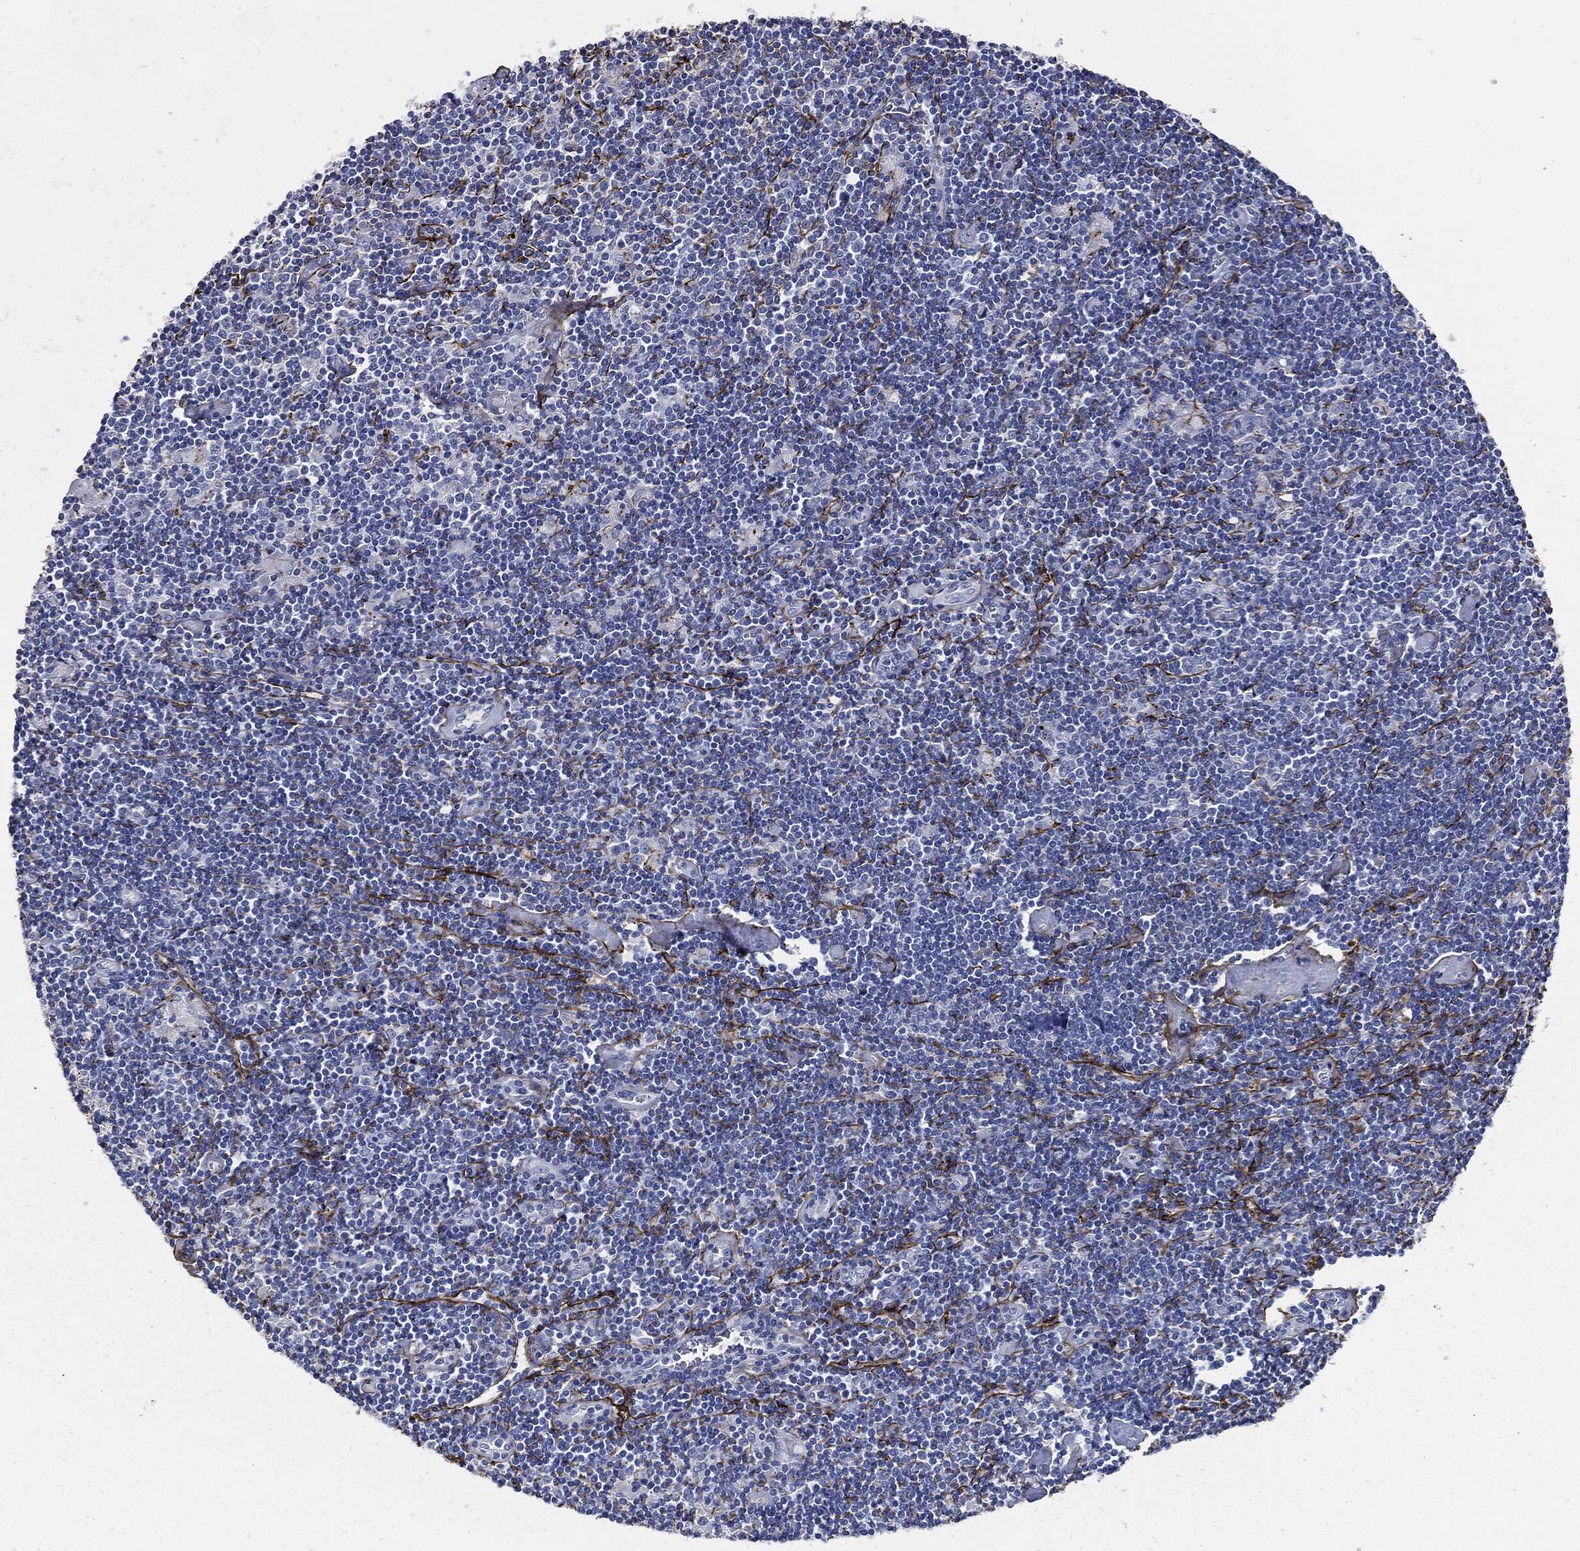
{"staining": {"intensity": "negative", "quantity": "none", "location": "none"}, "tissue": "lymphoma", "cell_type": "Tumor cells", "image_type": "cancer", "snomed": [{"axis": "morphology", "description": "Hodgkin's disease, NOS"}, {"axis": "topography", "description": "Lymph node"}], "caption": "High magnification brightfield microscopy of lymphoma stained with DAB (brown) and counterstained with hematoxylin (blue): tumor cells show no significant staining.", "gene": "FBN1", "patient": {"sex": "male", "age": 40}}